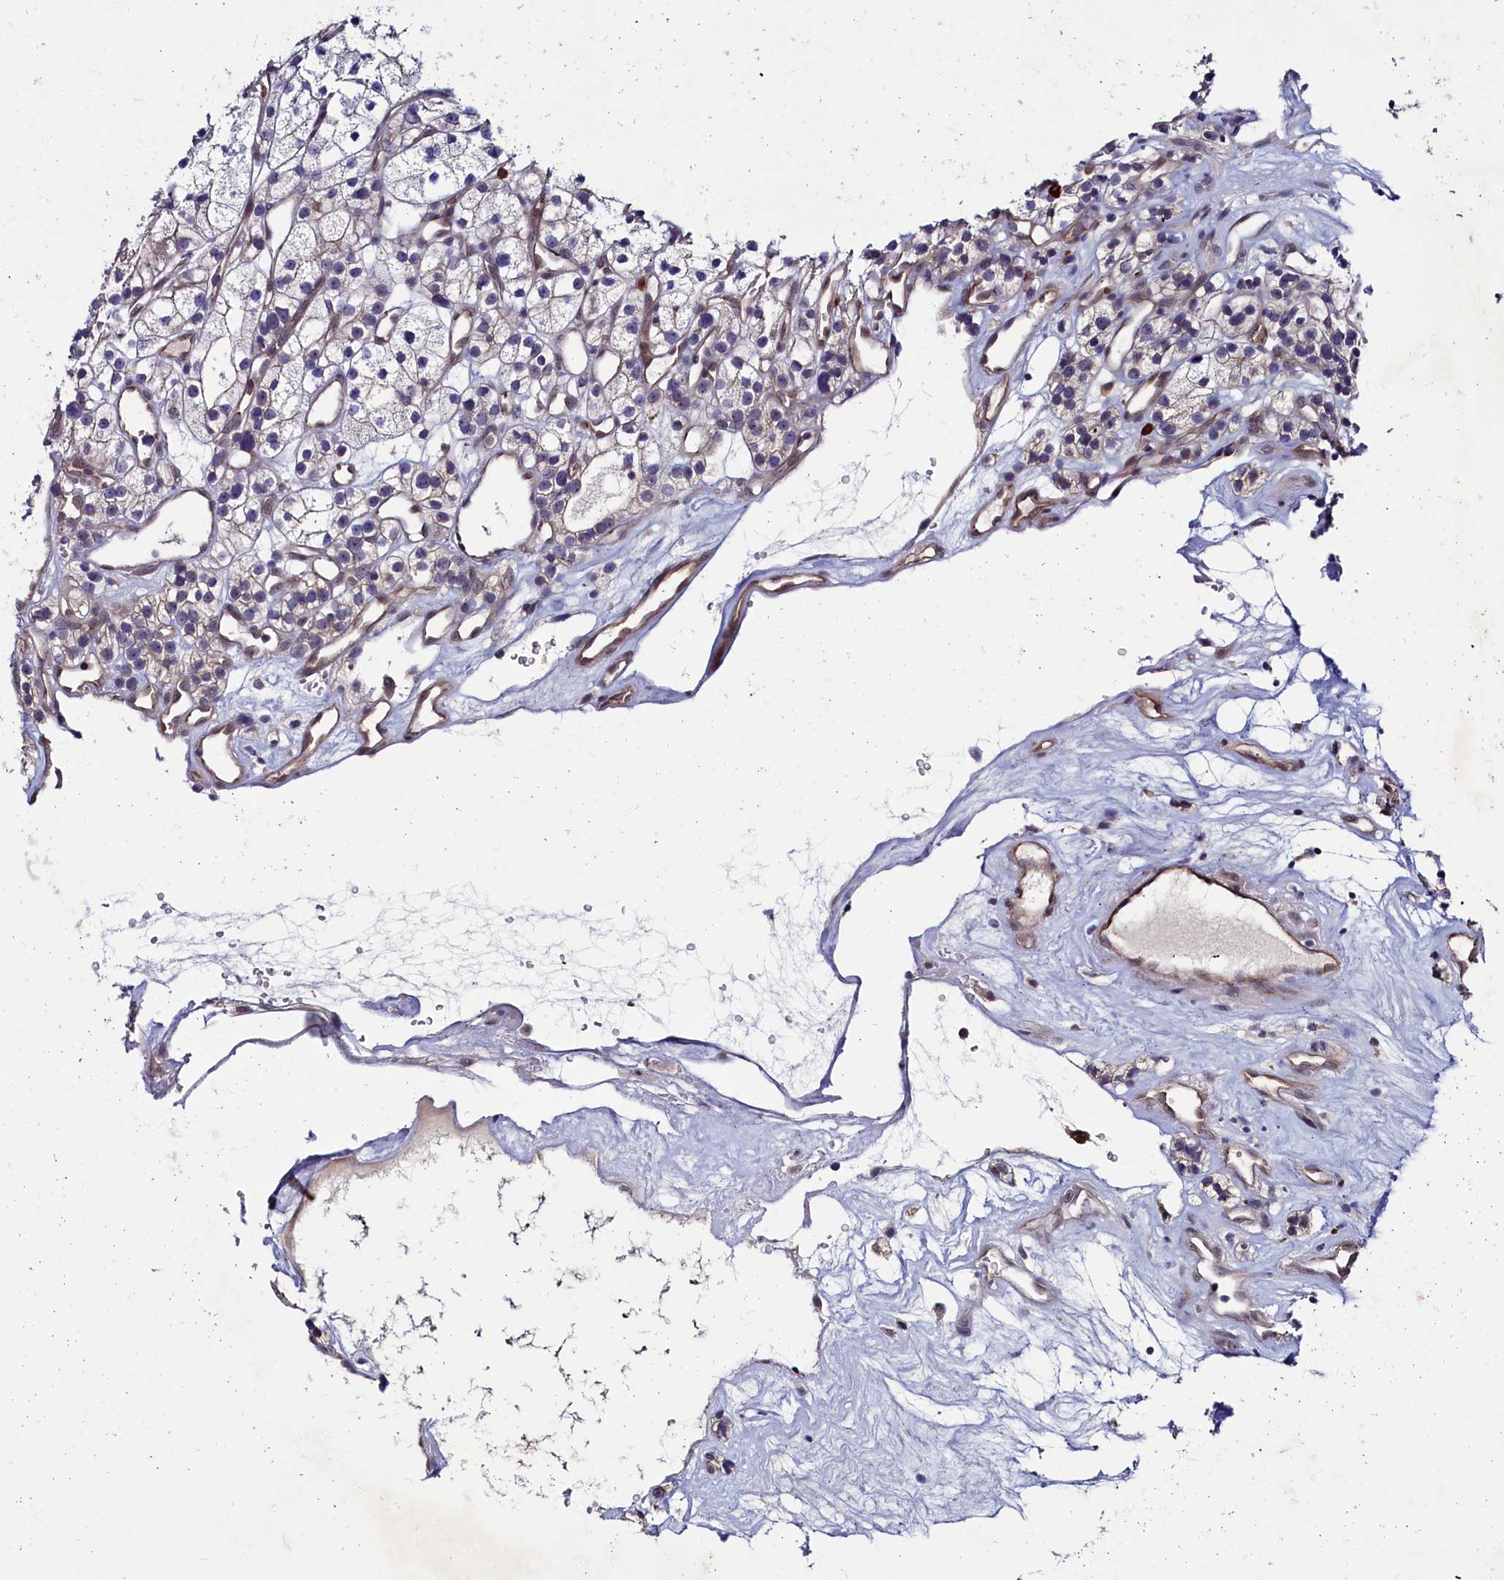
{"staining": {"intensity": "weak", "quantity": "<25%", "location": "cytoplasmic/membranous"}, "tissue": "renal cancer", "cell_type": "Tumor cells", "image_type": "cancer", "snomed": [{"axis": "morphology", "description": "Adenocarcinoma, NOS"}, {"axis": "topography", "description": "Kidney"}], "caption": "High magnification brightfield microscopy of renal cancer (adenocarcinoma) stained with DAB (3,3'-diaminobenzidine) (brown) and counterstained with hematoxylin (blue): tumor cells show no significant staining. (Stains: DAB immunohistochemistry with hematoxylin counter stain, Microscopy: brightfield microscopy at high magnification).", "gene": "ASTE1", "patient": {"sex": "female", "age": 57}}